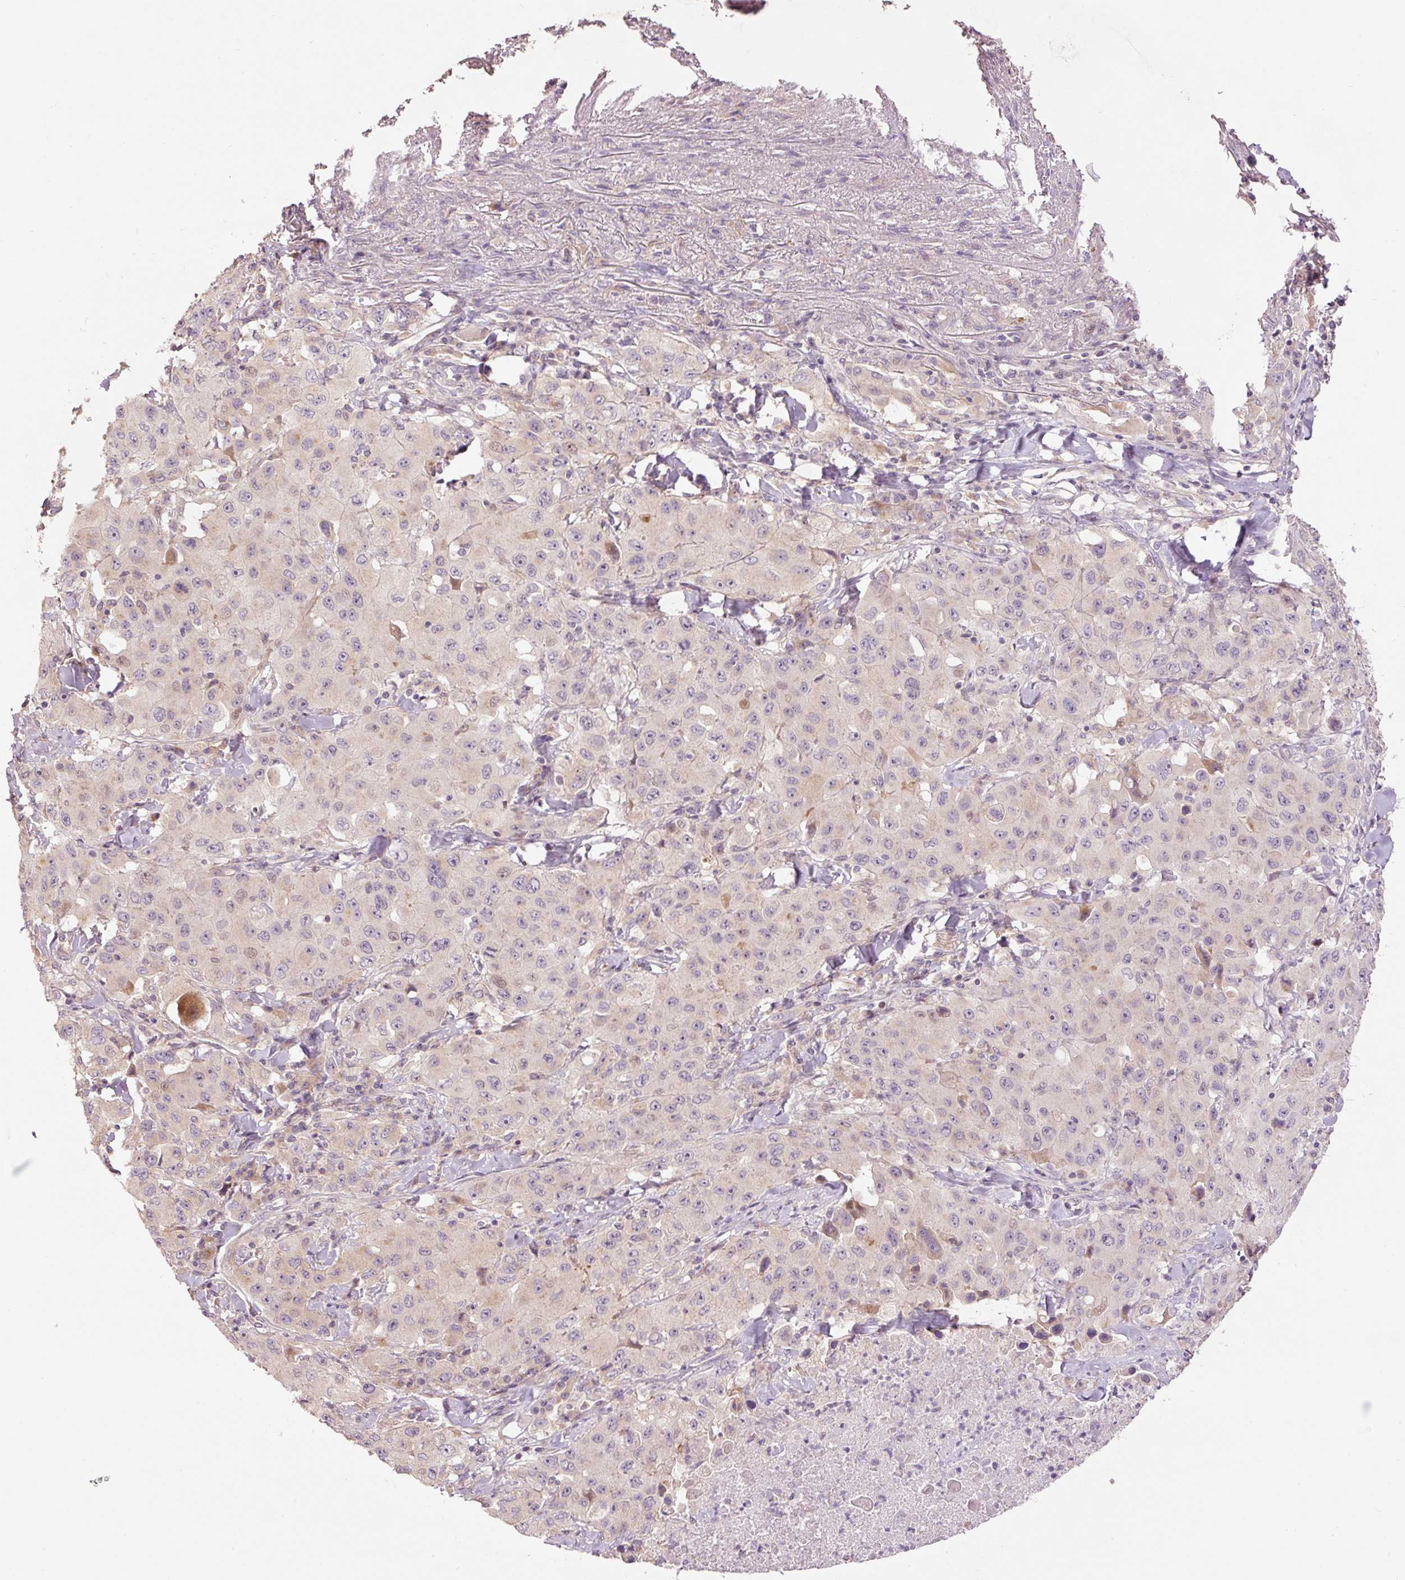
{"staining": {"intensity": "negative", "quantity": "none", "location": "none"}, "tissue": "lung cancer", "cell_type": "Tumor cells", "image_type": "cancer", "snomed": [{"axis": "morphology", "description": "Squamous cell carcinoma, NOS"}, {"axis": "topography", "description": "Lung"}], "caption": "Immunohistochemical staining of lung cancer shows no significant staining in tumor cells.", "gene": "SLC29A3", "patient": {"sex": "male", "age": 63}}